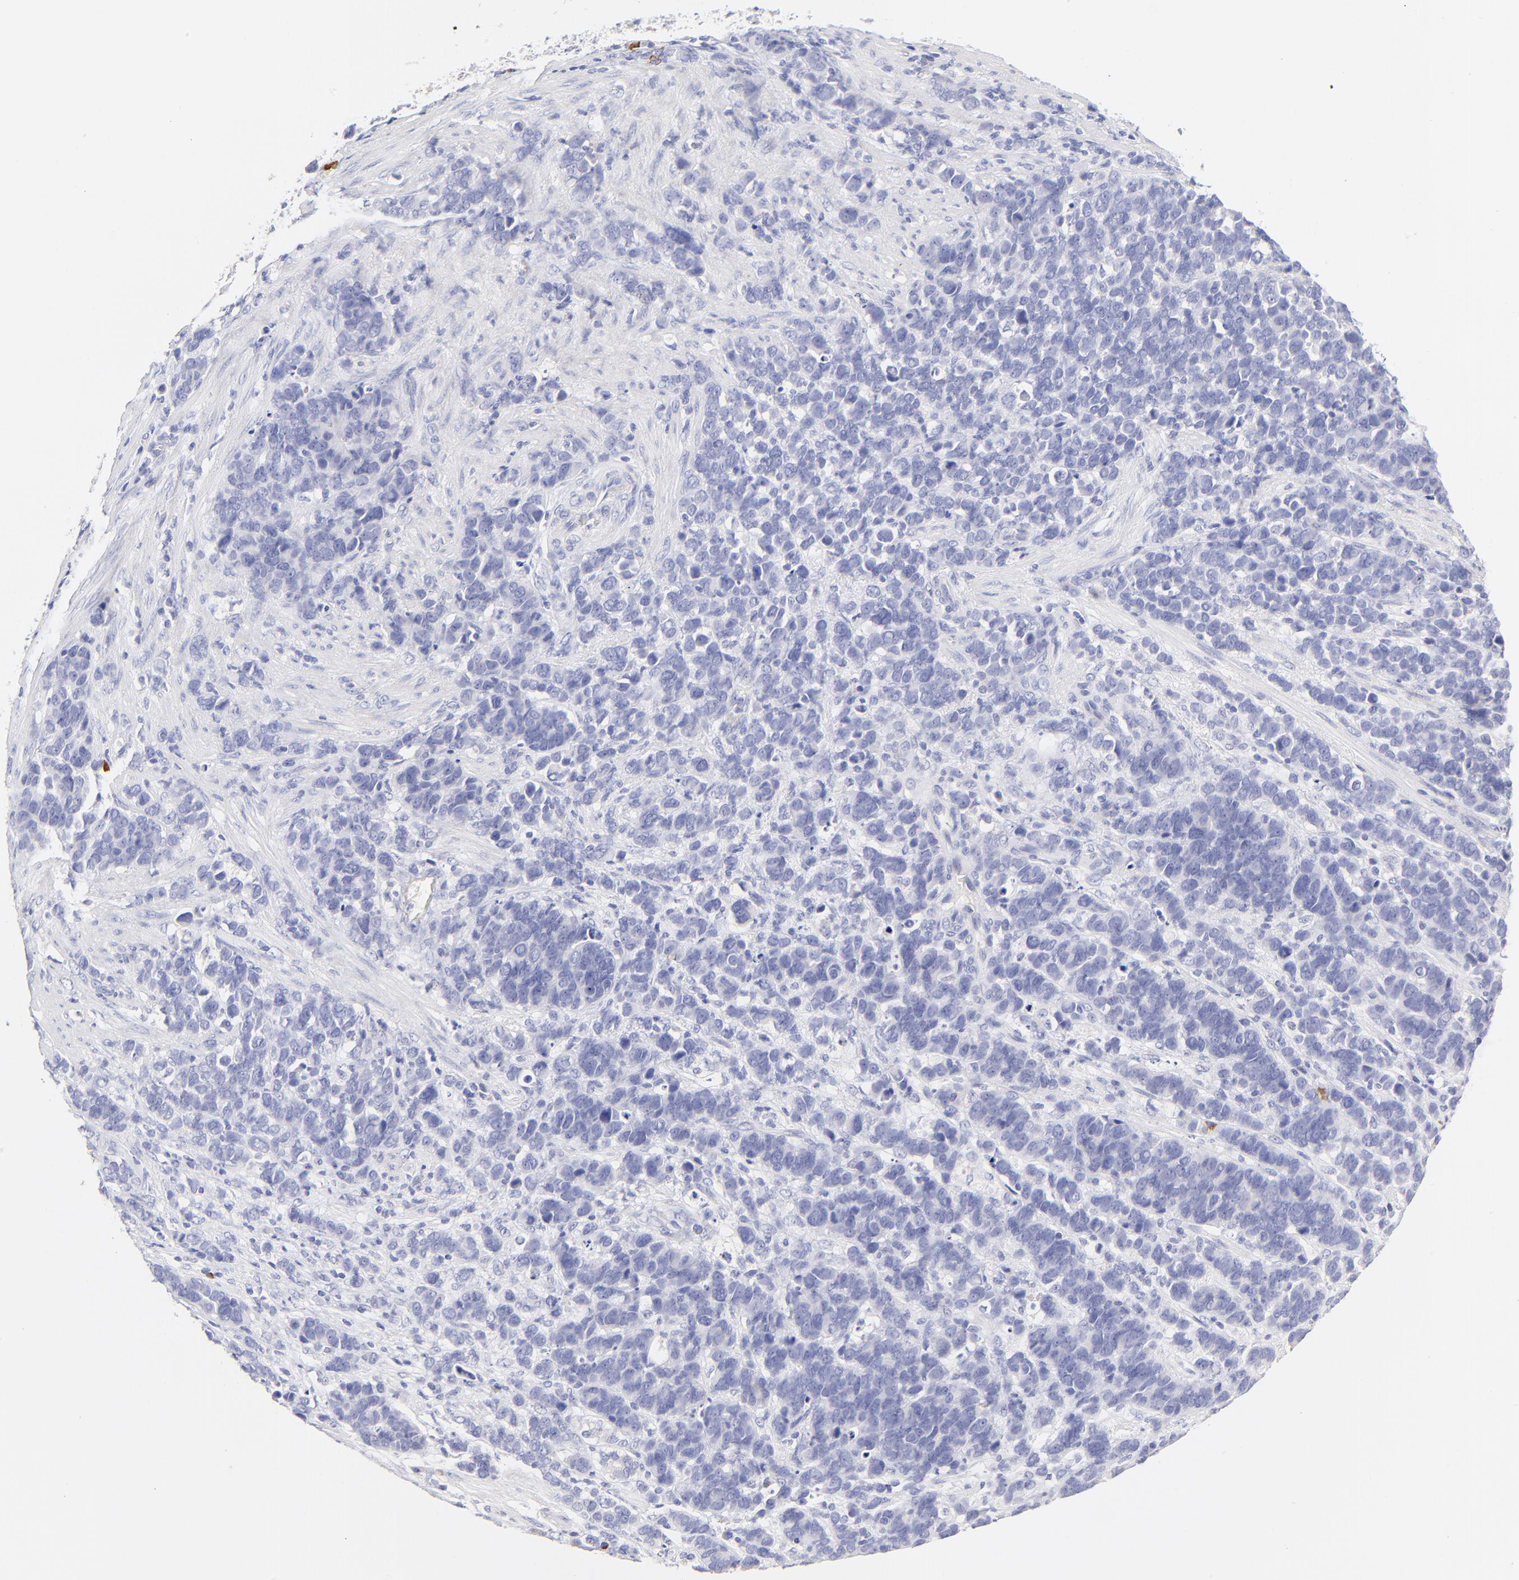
{"staining": {"intensity": "negative", "quantity": "none", "location": "none"}, "tissue": "stomach cancer", "cell_type": "Tumor cells", "image_type": "cancer", "snomed": [{"axis": "morphology", "description": "Adenocarcinoma, NOS"}, {"axis": "topography", "description": "Stomach, upper"}], "caption": "Stomach cancer was stained to show a protein in brown. There is no significant positivity in tumor cells.", "gene": "ASB9", "patient": {"sex": "male", "age": 71}}